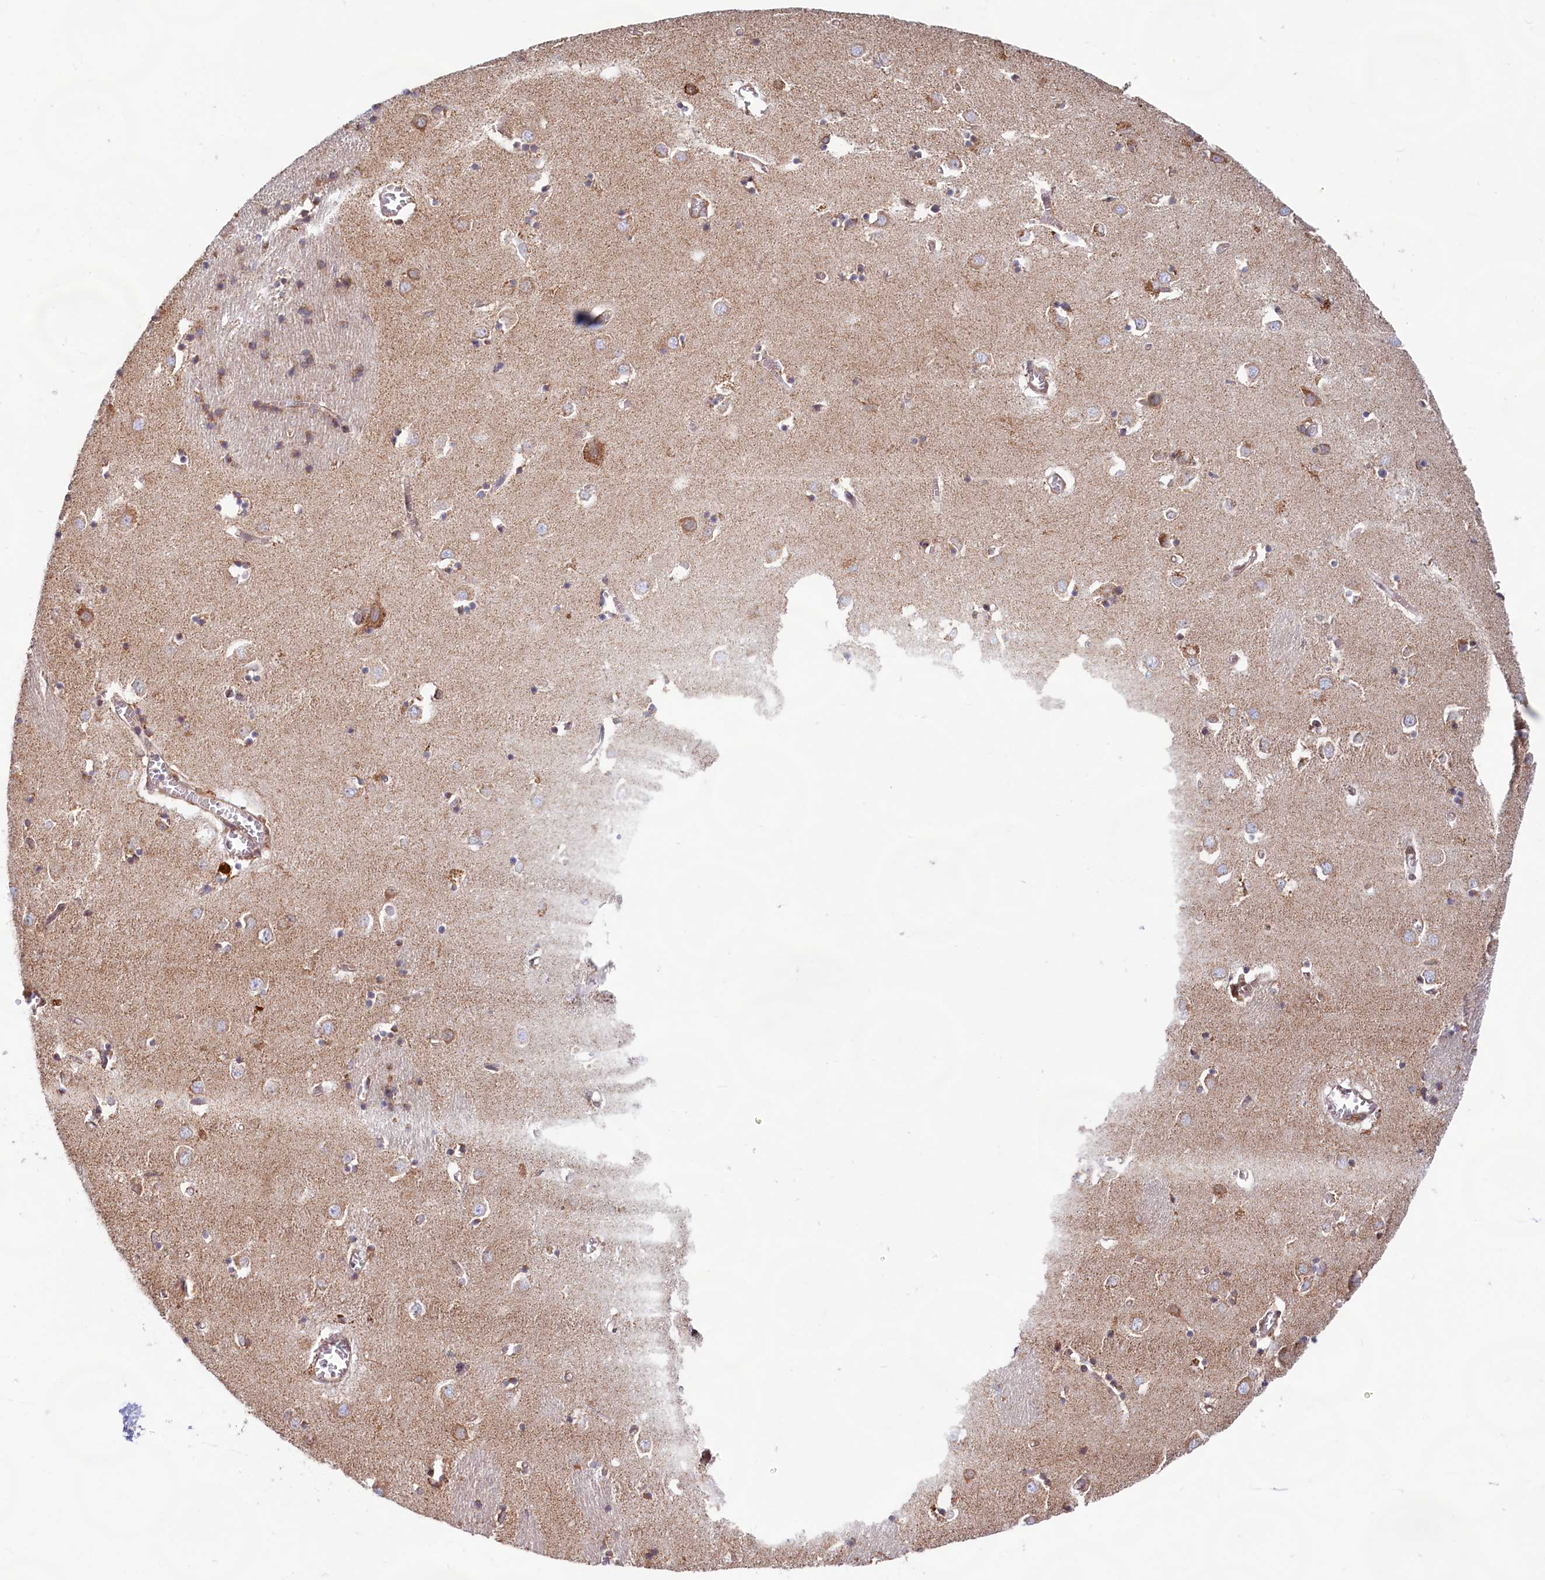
{"staining": {"intensity": "weak", "quantity": "25%-75%", "location": "cytoplasmic/membranous"}, "tissue": "caudate", "cell_type": "Glial cells", "image_type": "normal", "snomed": [{"axis": "morphology", "description": "Normal tissue, NOS"}, {"axis": "topography", "description": "Lateral ventricle wall"}], "caption": "The photomicrograph shows staining of benign caudate, revealing weak cytoplasmic/membranous protein staining (brown color) within glial cells.", "gene": "TBC1D19", "patient": {"sex": "male", "age": 70}}